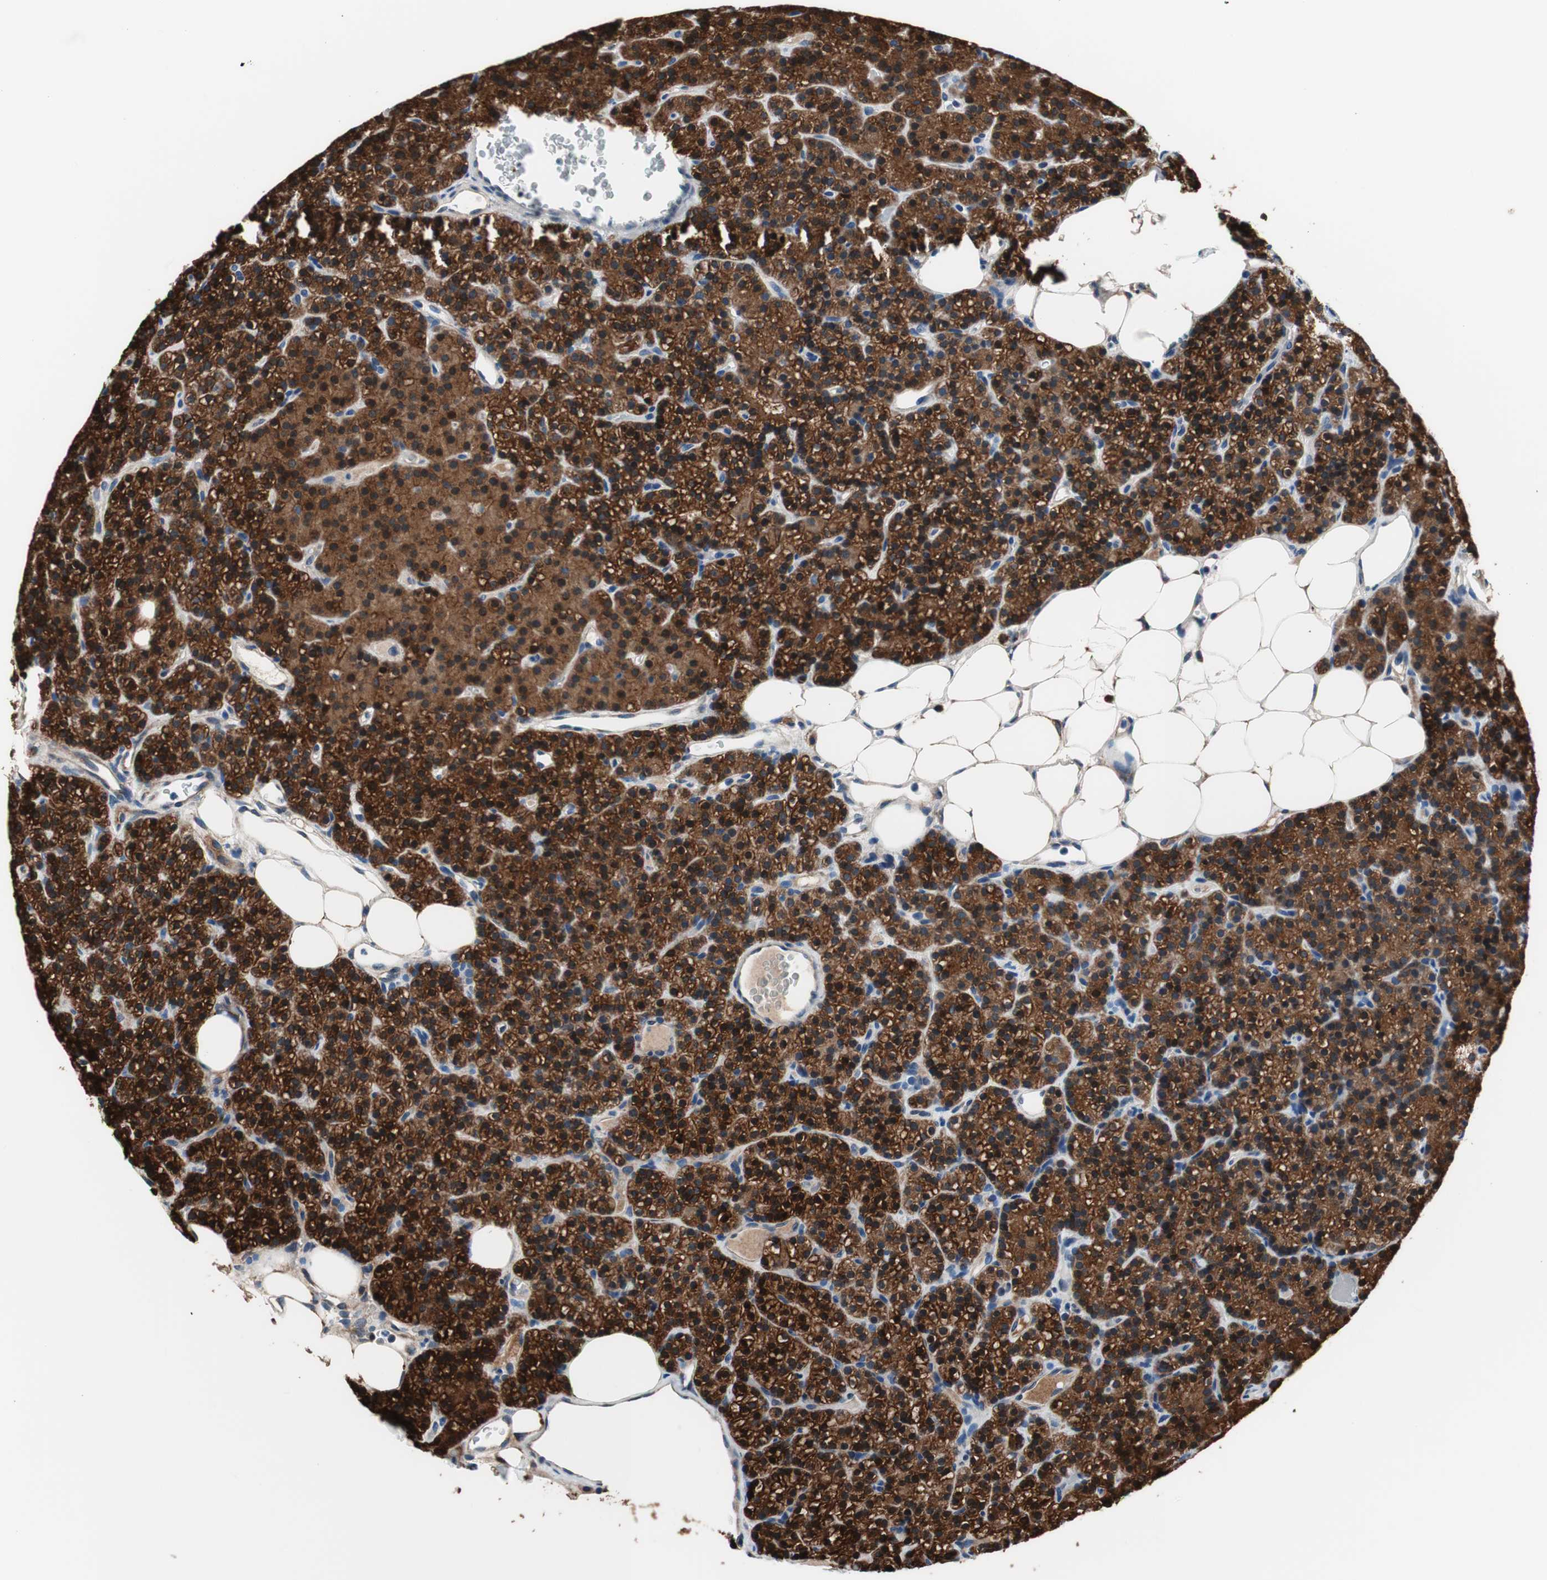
{"staining": {"intensity": "strong", "quantity": ">75%", "location": "cytoplasmic/membranous"}, "tissue": "parathyroid gland", "cell_type": "Glandular cells", "image_type": "normal", "snomed": [{"axis": "morphology", "description": "Normal tissue, NOS"}, {"axis": "morphology", "description": "Hyperplasia, NOS"}, {"axis": "topography", "description": "Parathyroid gland"}], "caption": "Immunohistochemistry staining of unremarkable parathyroid gland, which exhibits high levels of strong cytoplasmic/membranous expression in approximately >75% of glandular cells indicating strong cytoplasmic/membranous protein expression. The staining was performed using DAB (brown) for protein detection and nuclei were counterstained in hematoxylin (blue).", "gene": "PRDX2", "patient": {"sex": "male", "age": 44}}